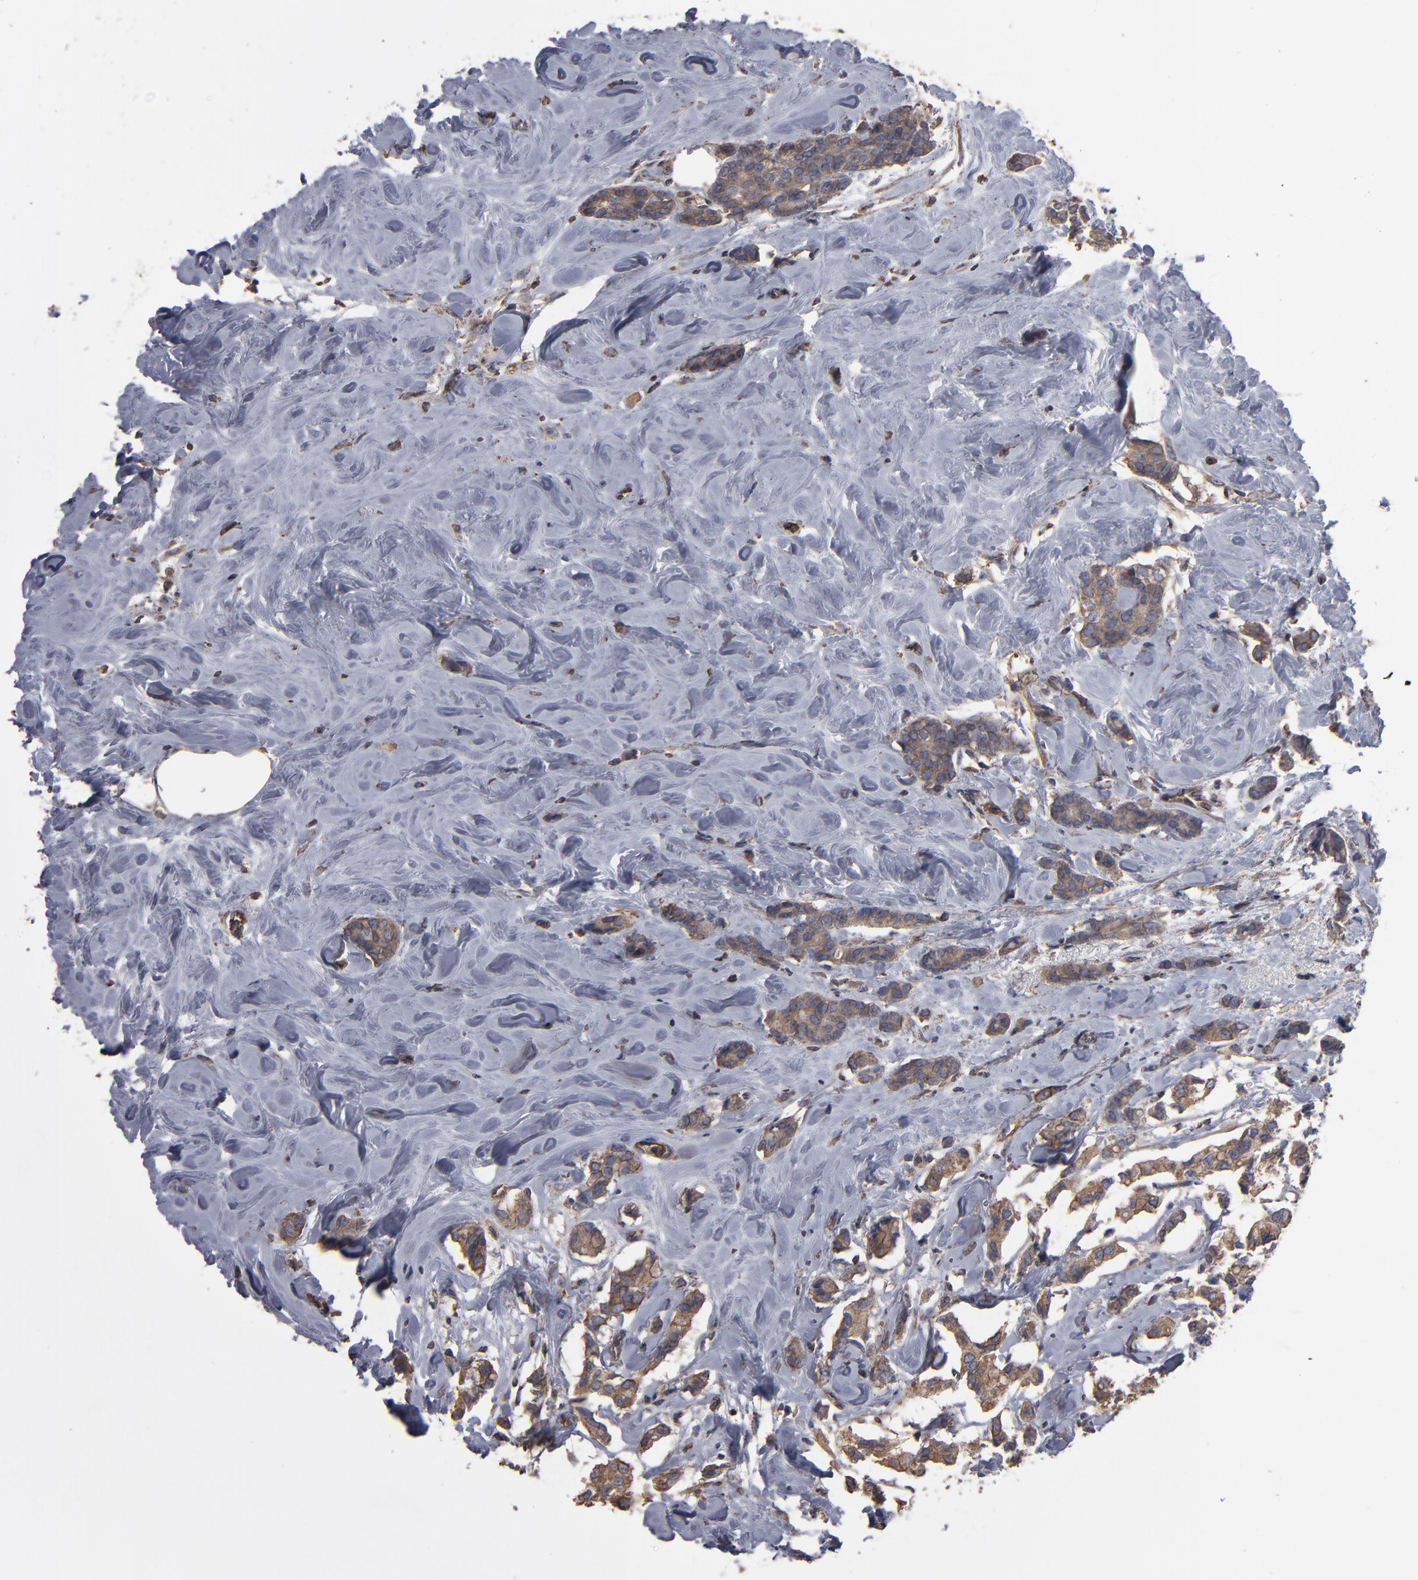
{"staining": {"intensity": "moderate", "quantity": ">75%", "location": "cytoplasmic/membranous"}, "tissue": "breast cancer", "cell_type": "Tumor cells", "image_type": "cancer", "snomed": [{"axis": "morphology", "description": "Duct carcinoma"}, {"axis": "topography", "description": "Breast"}], "caption": "IHC of human breast cancer displays medium levels of moderate cytoplasmic/membranous expression in about >75% of tumor cells.", "gene": "DMD", "patient": {"sex": "female", "age": 84}}